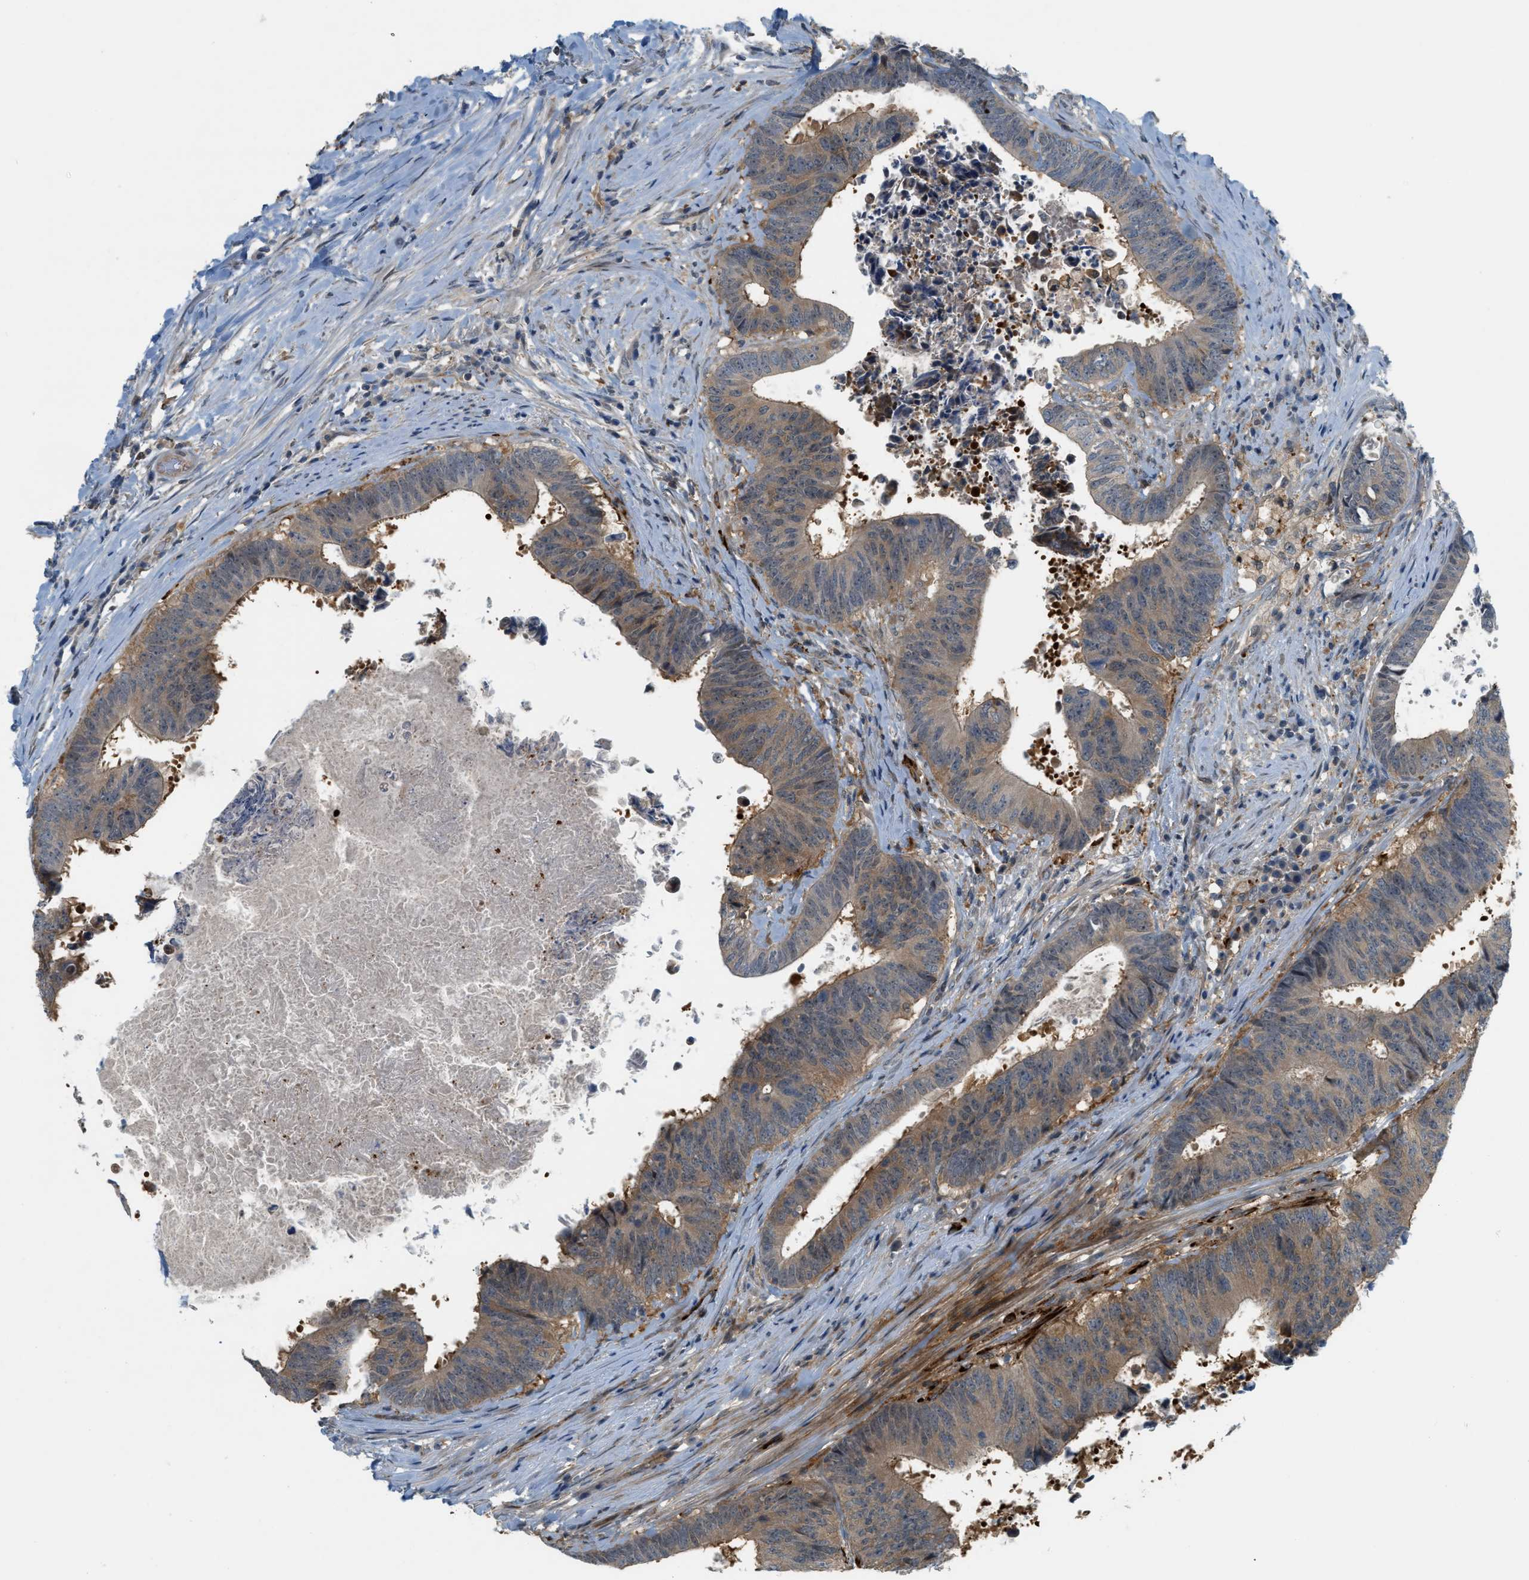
{"staining": {"intensity": "moderate", "quantity": ">75%", "location": "cytoplasmic/membranous"}, "tissue": "colorectal cancer", "cell_type": "Tumor cells", "image_type": "cancer", "snomed": [{"axis": "morphology", "description": "Adenocarcinoma, NOS"}, {"axis": "topography", "description": "Rectum"}], "caption": "Human colorectal cancer (adenocarcinoma) stained for a protein (brown) shows moderate cytoplasmic/membranous positive expression in approximately >75% of tumor cells.", "gene": "PDCL3", "patient": {"sex": "male", "age": 72}}